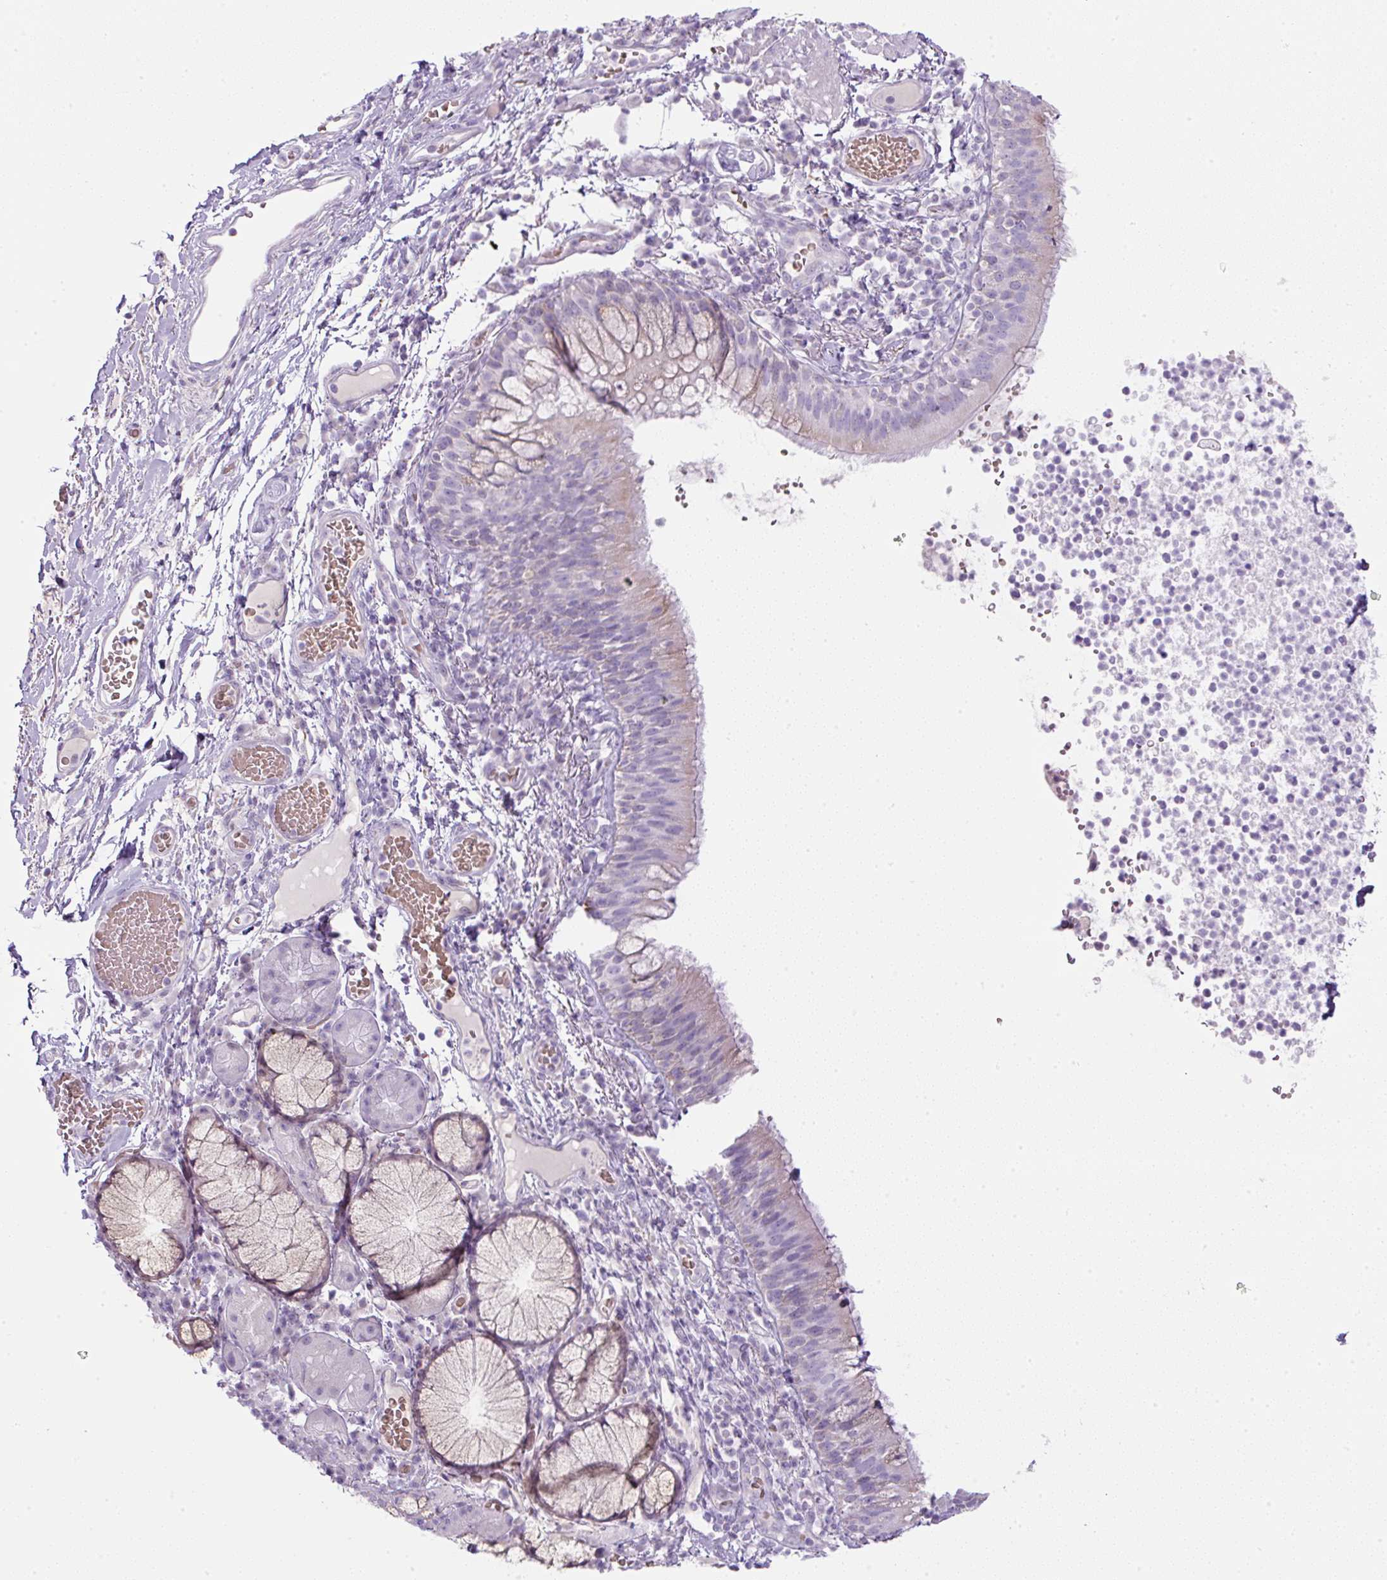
{"staining": {"intensity": "negative", "quantity": "none", "location": "none"}, "tissue": "bronchus", "cell_type": "Respiratory epithelial cells", "image_type": "normal", "snomed": [{"axis": "morphology", "description": "Normal tissue, NOS"}, {"axis": "topography", "description": "Cartilage tissue"}, {"axis": "topography", "description": "Bronchus"}], "caption": "A histopathology image of bronchus stained for a protein demonstrates no brown staining in respiratory epithelial cells. The staining is performed using DAB brown chromogen with nuclei counter-stained in using hematoxylin.", "gene": "FGFBP3", "patient": {"sex": "male", "age": 56}}